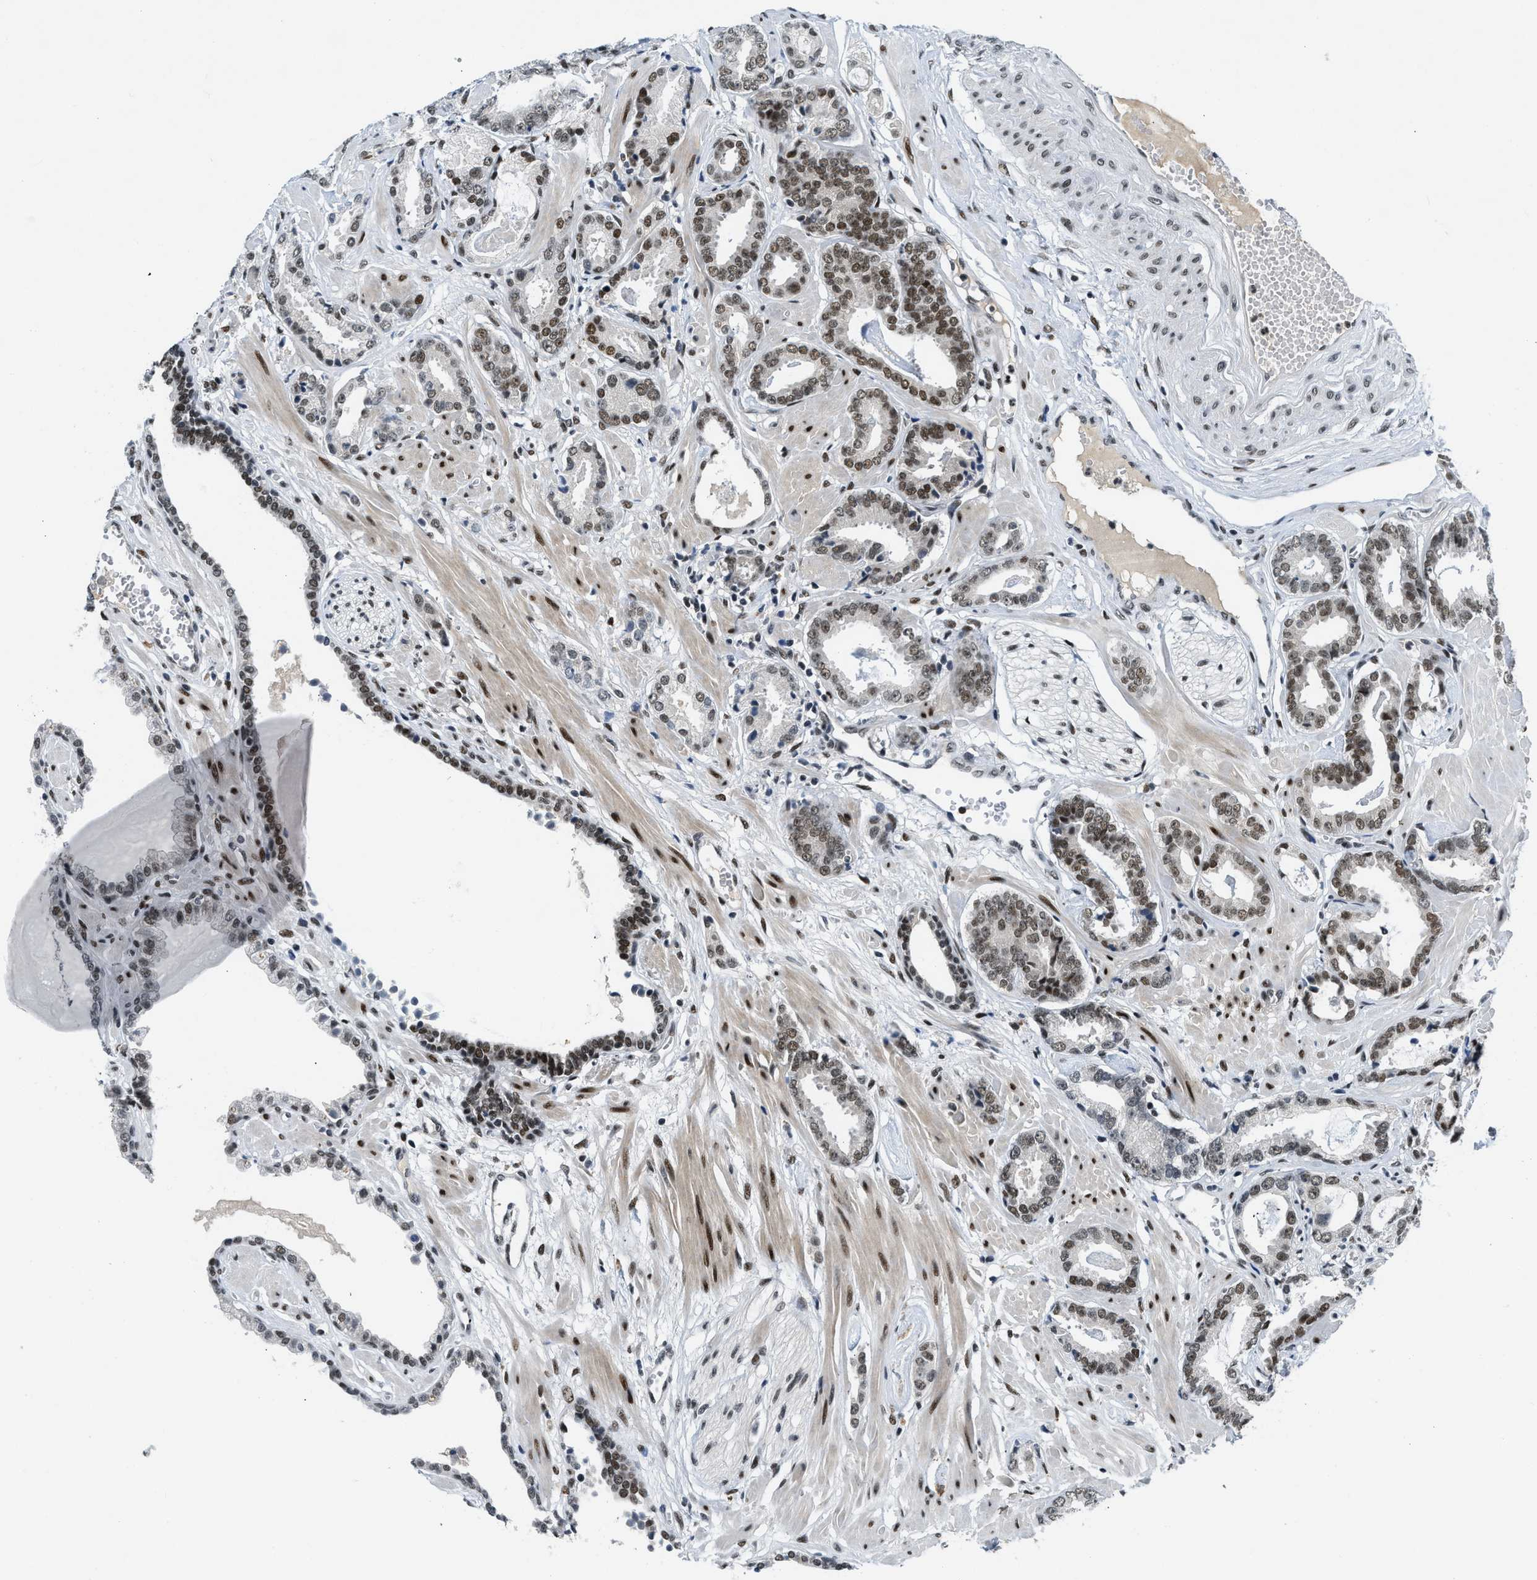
{"staining": {"intensity": "moderate", "quantity": ">75%", "location": "nuclear"}, "tissue": "prostate cancer", "cell_type": "Tumor cells", "image_type": "cancer", "snomed": [{"axis": "morphology", "description": "Adenocarcinoma, Low grade"}, {"axis": "topography", "description": "Prostate"}], "caption": "A medium amount of moderate nuclear positivity is seen in approximately >75% of tumor cells in prostate cancer (low-grade adenocarcinoma) tissue.", "gene": "NCOA1", "patient": {"sex": "male", "age": 53}}